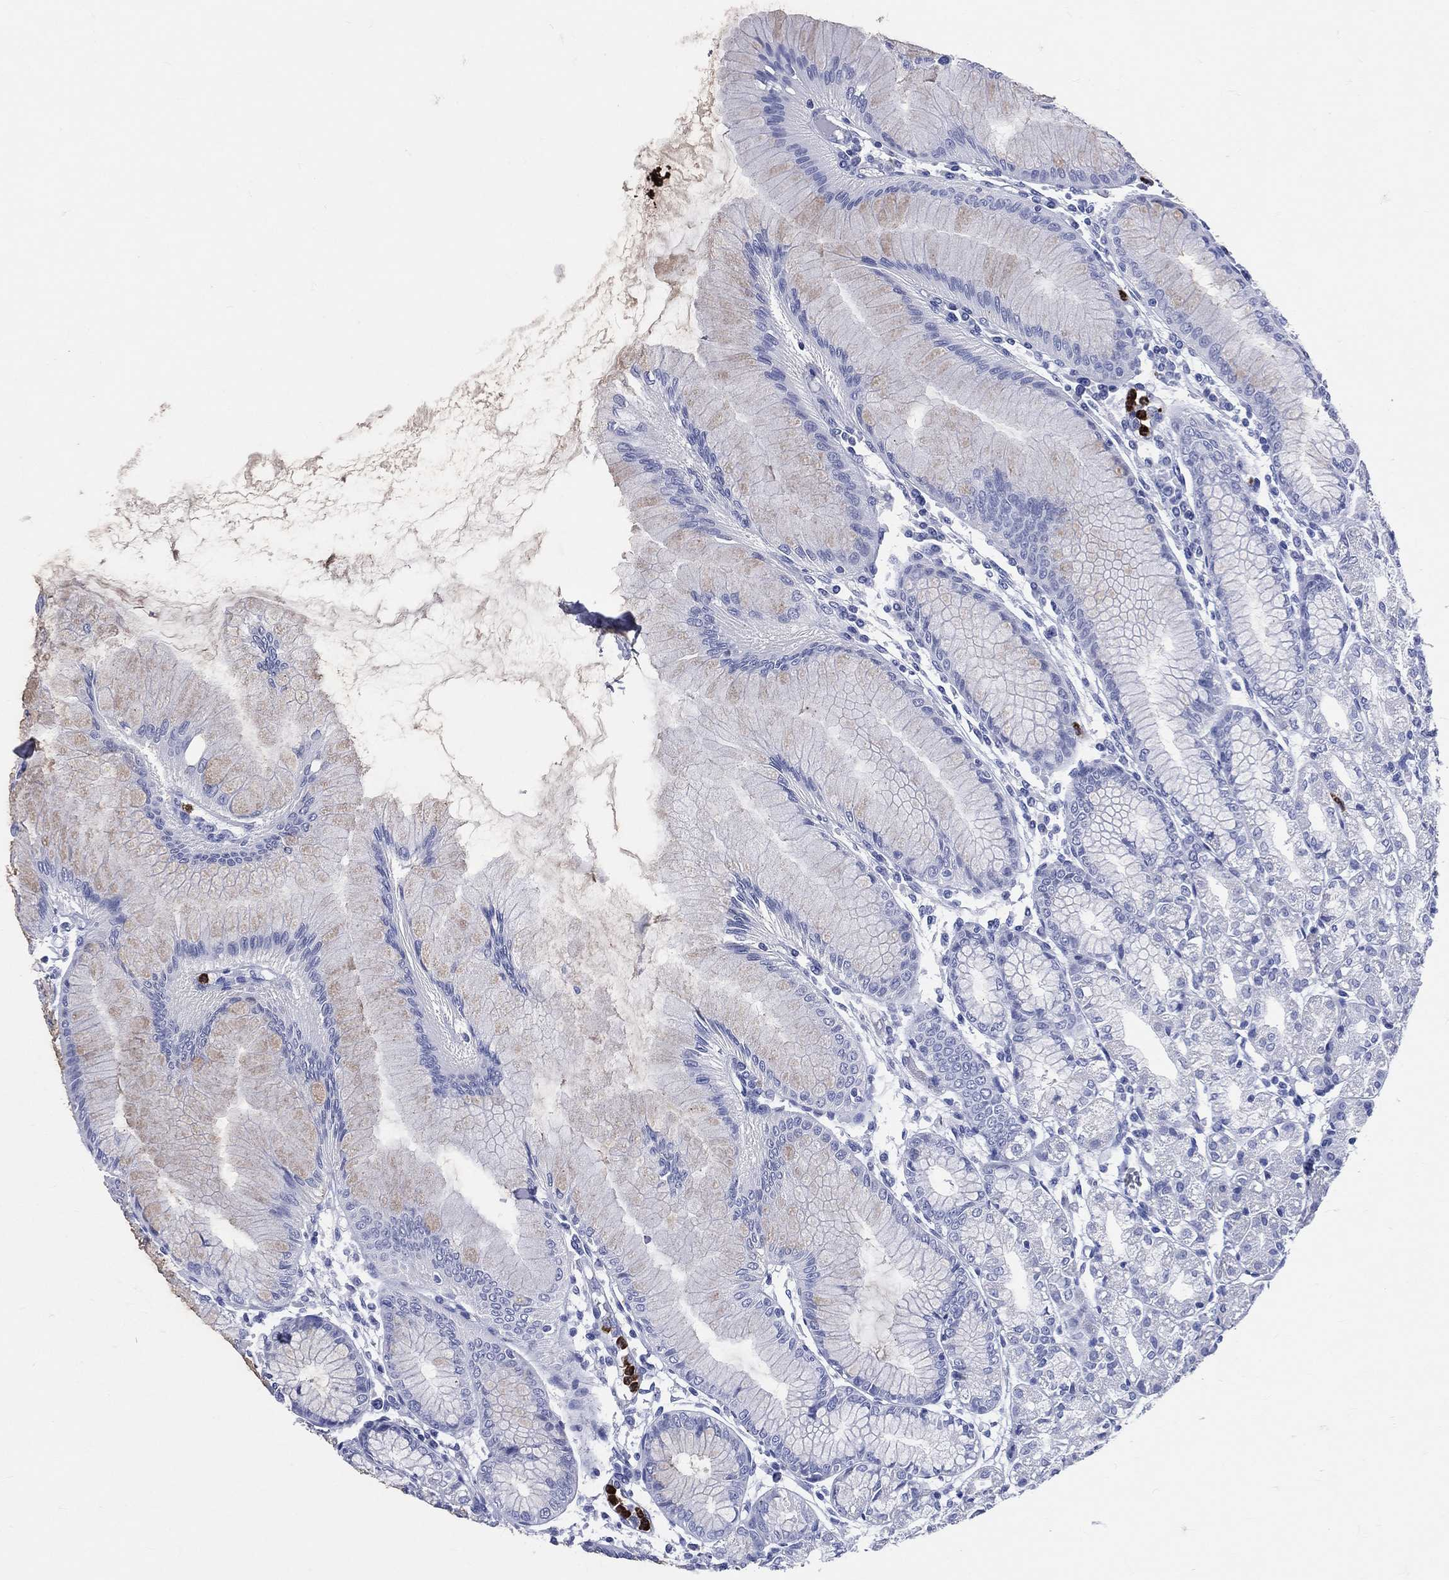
{"staining": {"intensity": "negative", "quantity": "none", "location": "none"}, "tissue": "stomach", "cell_type": "Glandular cells", "image_type": "normal", "snomed": [{"axis": "morphology", "description": "Normal tissue, NOS"}, {"axis": "topography", "description": "Stomach"}], "caption": "DAB (3,3'-diaminobenzidine) immunohistochemical staining of benign human stomach reveals no significant positivity in glandular cells.", "gene": "PGLYRP1", "patient": {"sex": "female", "age": 57}}